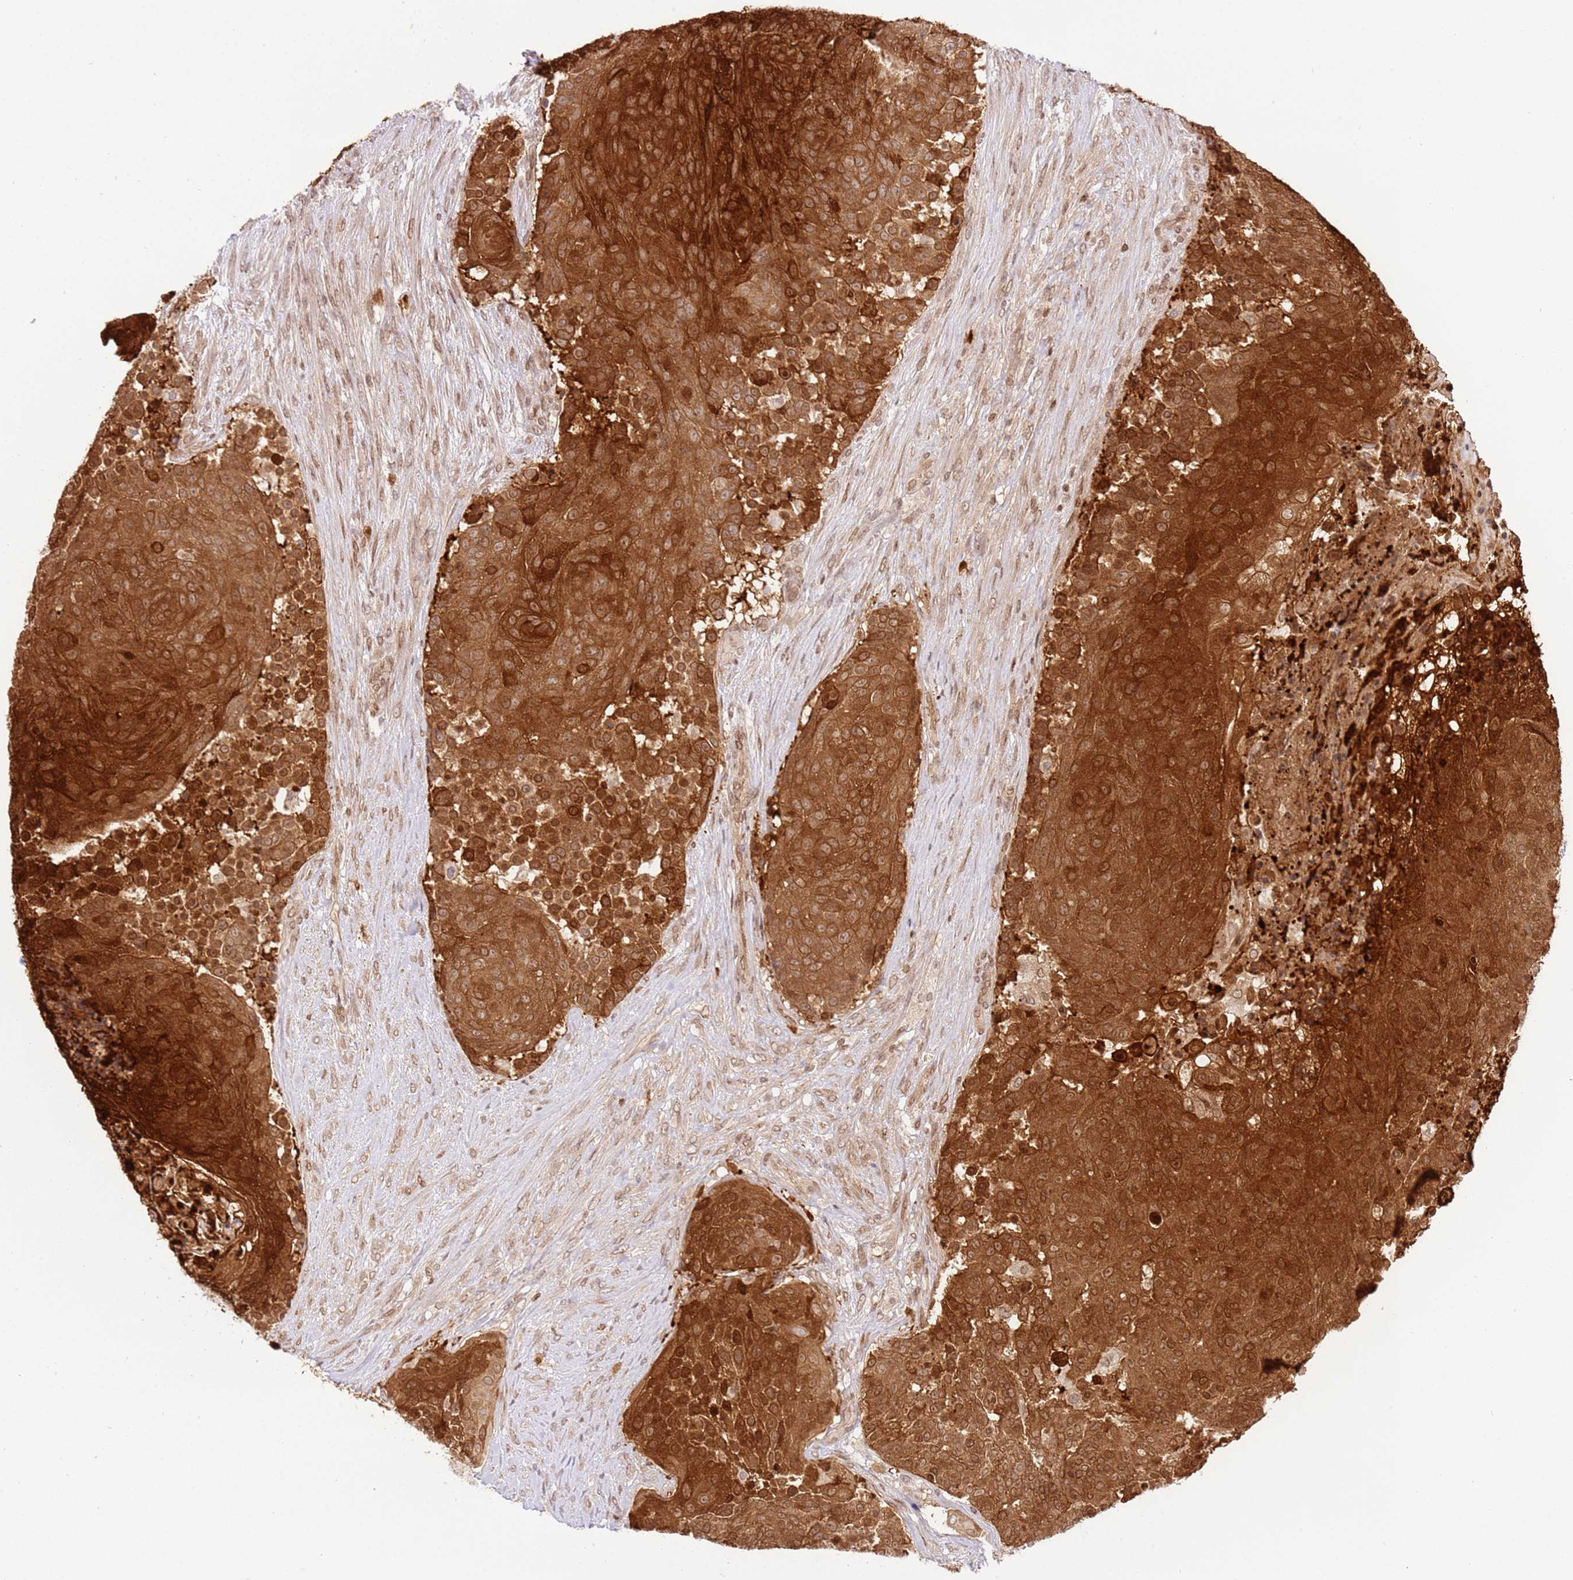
{"staining": {"intensity": "strong", "quantity": ">75%", "location": "cytoplasmic/membranous,nuclear"}, "tissue": "urothelial cancer", "cell_type": "Tumor cells", "image_type": "cancer", "snomed": [{"axis": "morphology", "description": "Urothelial carcinoma, High grade"}, {"axis": "topography", "description": "Urinary bladder"}], "caption": "Protein staining by immunohistochemistry displays strong cytoplasmic/membranous and nuclear expression in approximately >75% of tumor cells in high-grade urothelial carcinoma.", "gene": "TRIM37", "patient": {"sex": "female", "age": 63}}